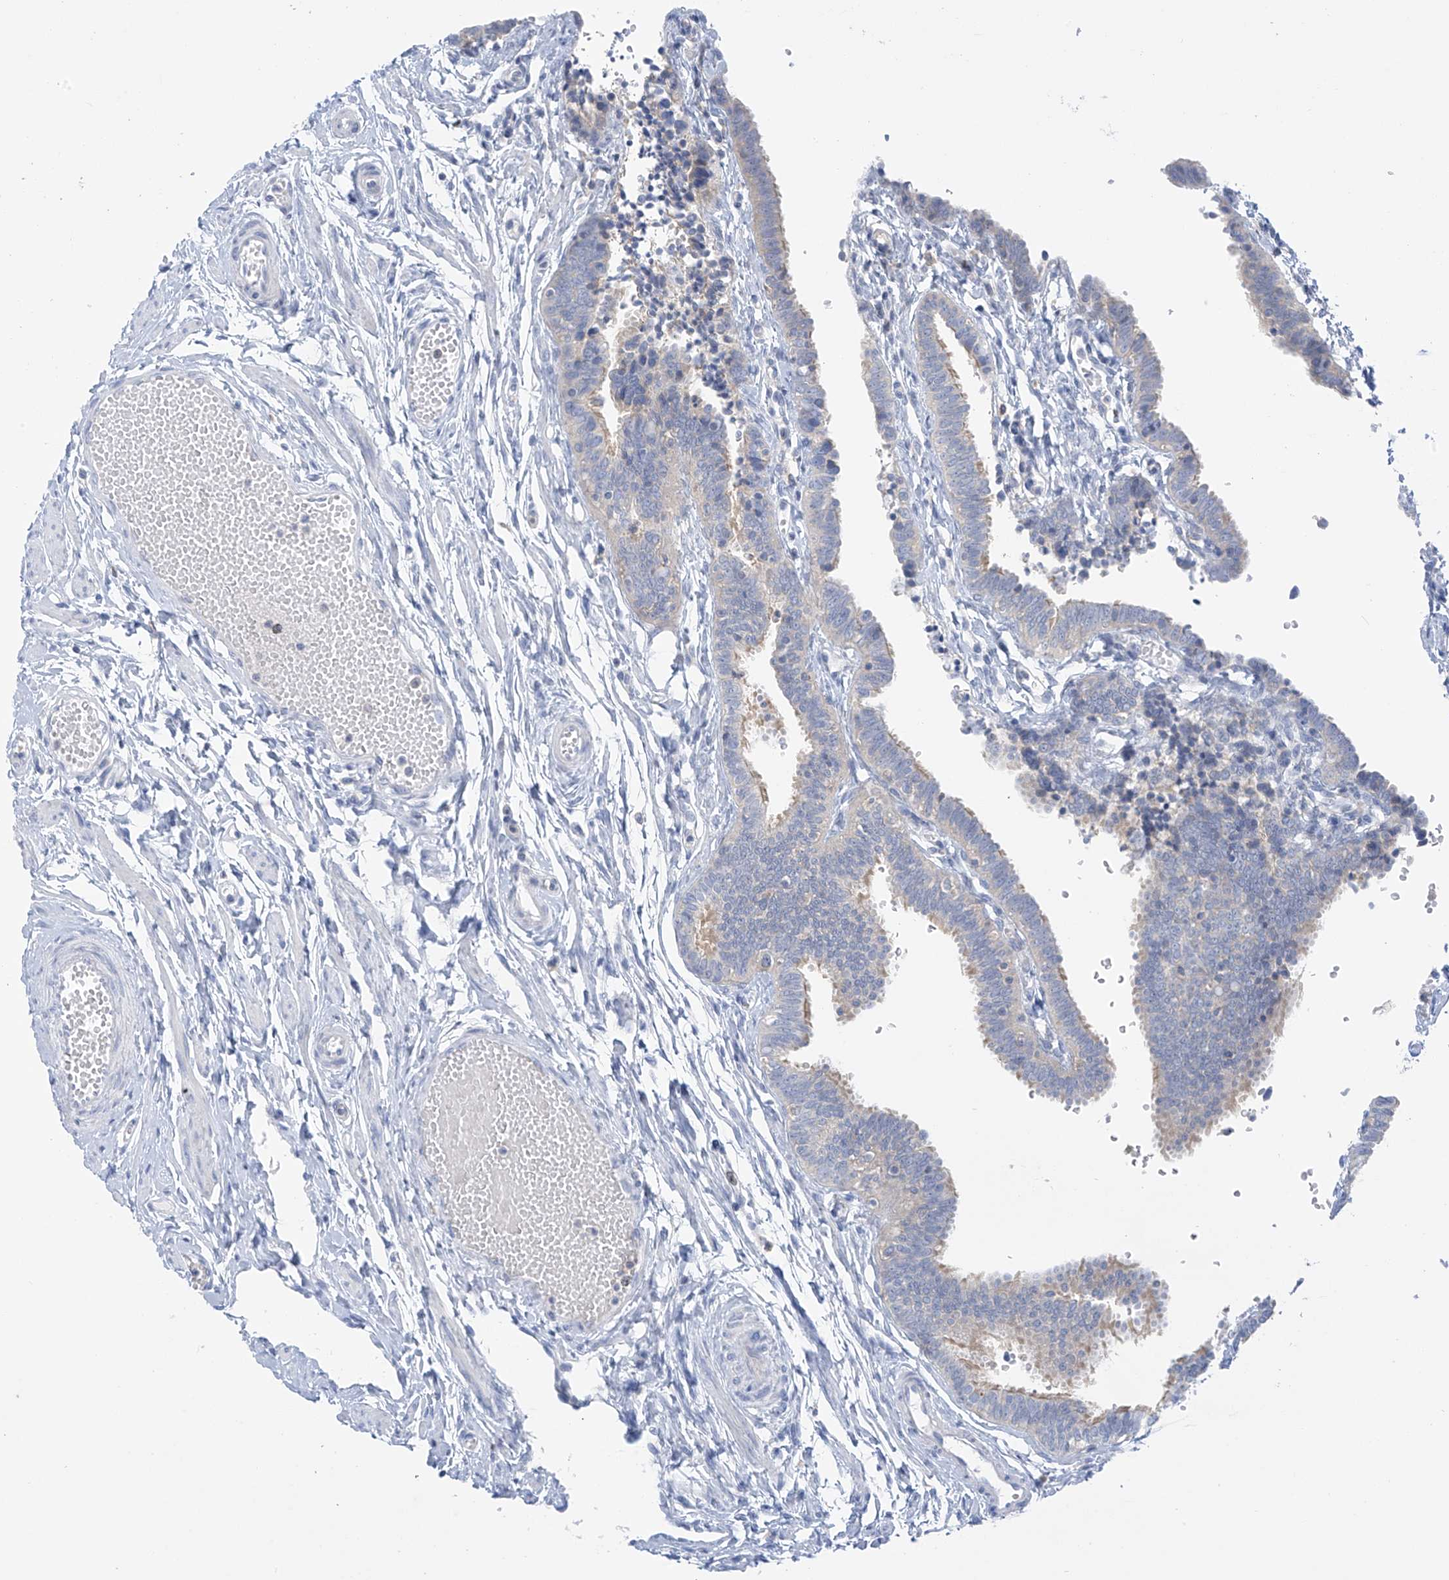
{"staining": {"intensity": "weak", "quantity": "<25%", "location": "cytoplasmic/membranous"}, "tissue": "fallopian tube", "cell_type": "Glandular cells", "image_type": "normal", "snomed": [{"axis": "morphology", "description": "Normal tissue, NOS"}, {"axis": "topography", "description": "Fallopian tube"}, {"axis": "topography", "description": "Ovary"}], "caption": "An image of fallopian tube stained for a protein exhibits no brown staining in glandular cells.", "gene": "SLC6A12", "patient": {"sex": "female", "age": 23}}